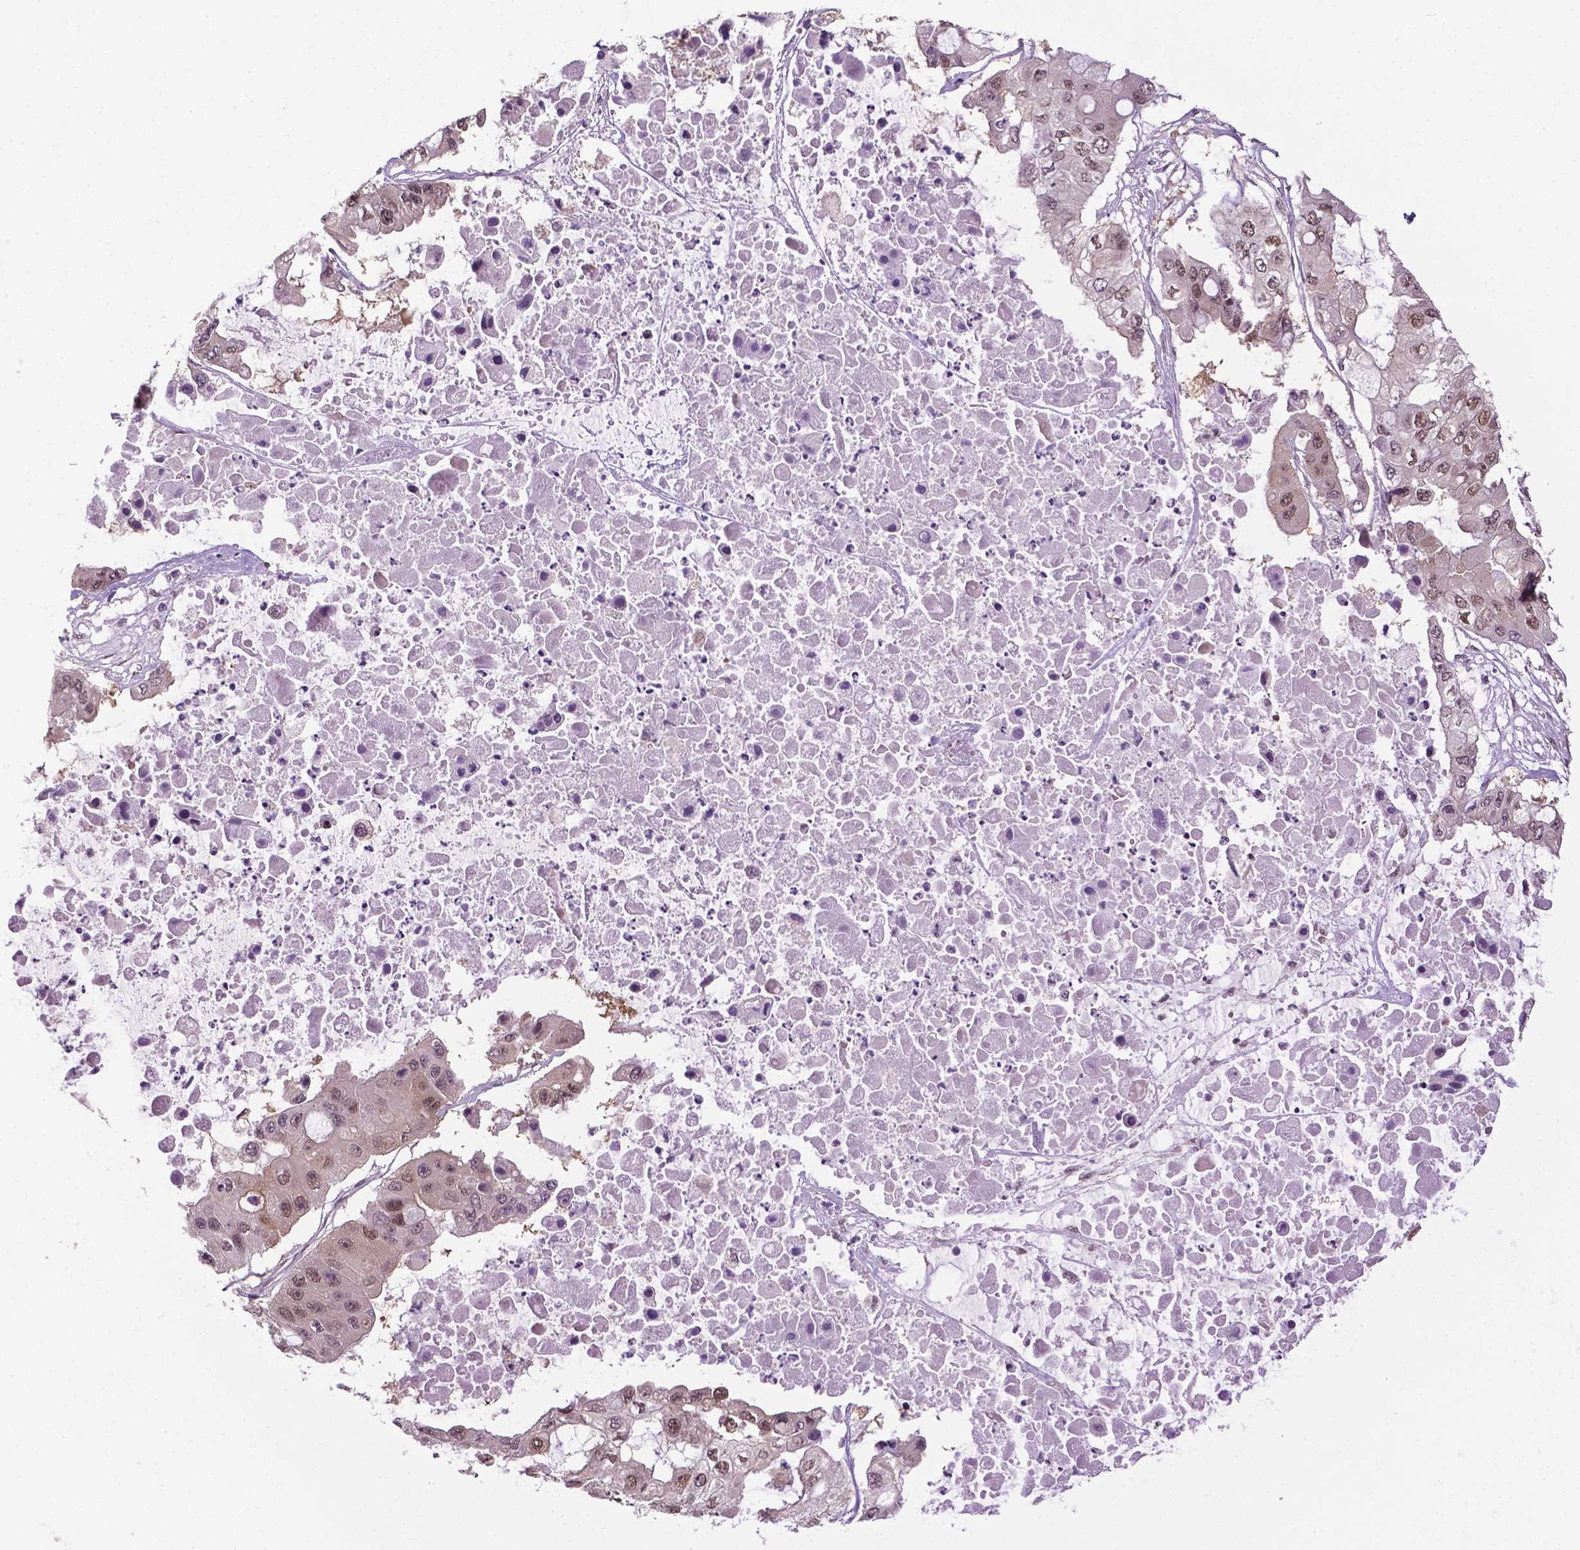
{"staining": {"intensity": "moderate", "quantity": "25%-75%", "location": "nuclear"}, "tissue": "ovarian cancer", "cell_type": "Tumor cells", "image_type": "cancer", "snomed": [{"axis": "morphology", "description": "Cystadenocarcinoma, serous, NOS"}, {"axis": "topography", "description": "Ovary"}], "caption": "Ovarian cancer stained with immunohistochemistry shows moderate nuclear expression in approximately 25%-75% of tumor cells. (brown staining indicates protein expression, while blue staining denotes nuclei).", "gene": "UBQLN4", "patient": {"sex": "female", "age": 56}}